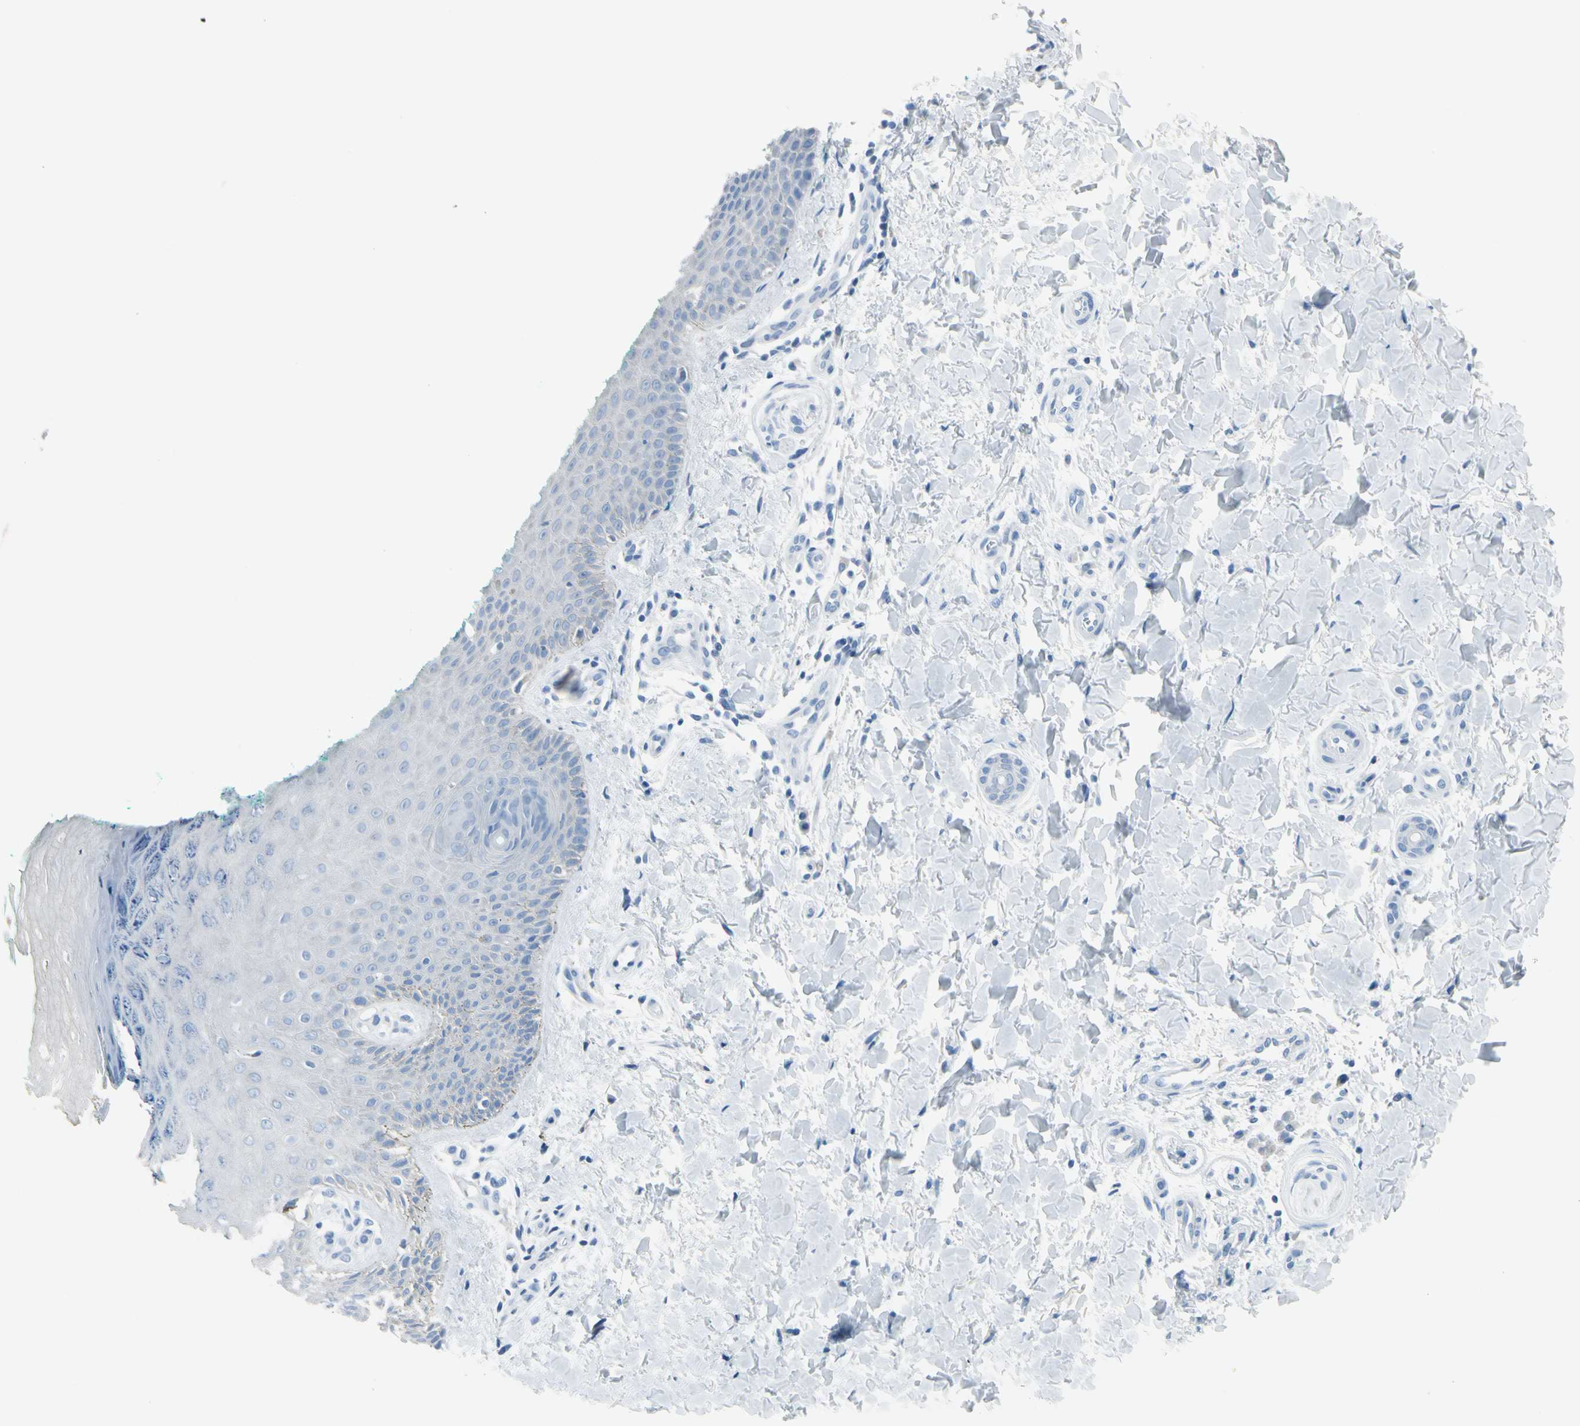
{"staining": {"intensity": "negative", "quantity": "none", "location": "none"}, "tissue": "skin", "cell_type": "Fibroblasts", "image_type": "normal", "snomed": [{"axis": "morphology", "description": "Normal tissue, NOS"}, {"axis": "topography", "description": "Skin"}], "caption": "The immunohistochemistry image has no significant expression in fibroblasts of skin. (DAB (3,3'-diaminobenzidine) immunohistochemistry visualized using brightfield microscopy, high magnification).", "gene": "TPO", "patient": {"sex": "male", "age": 26}}